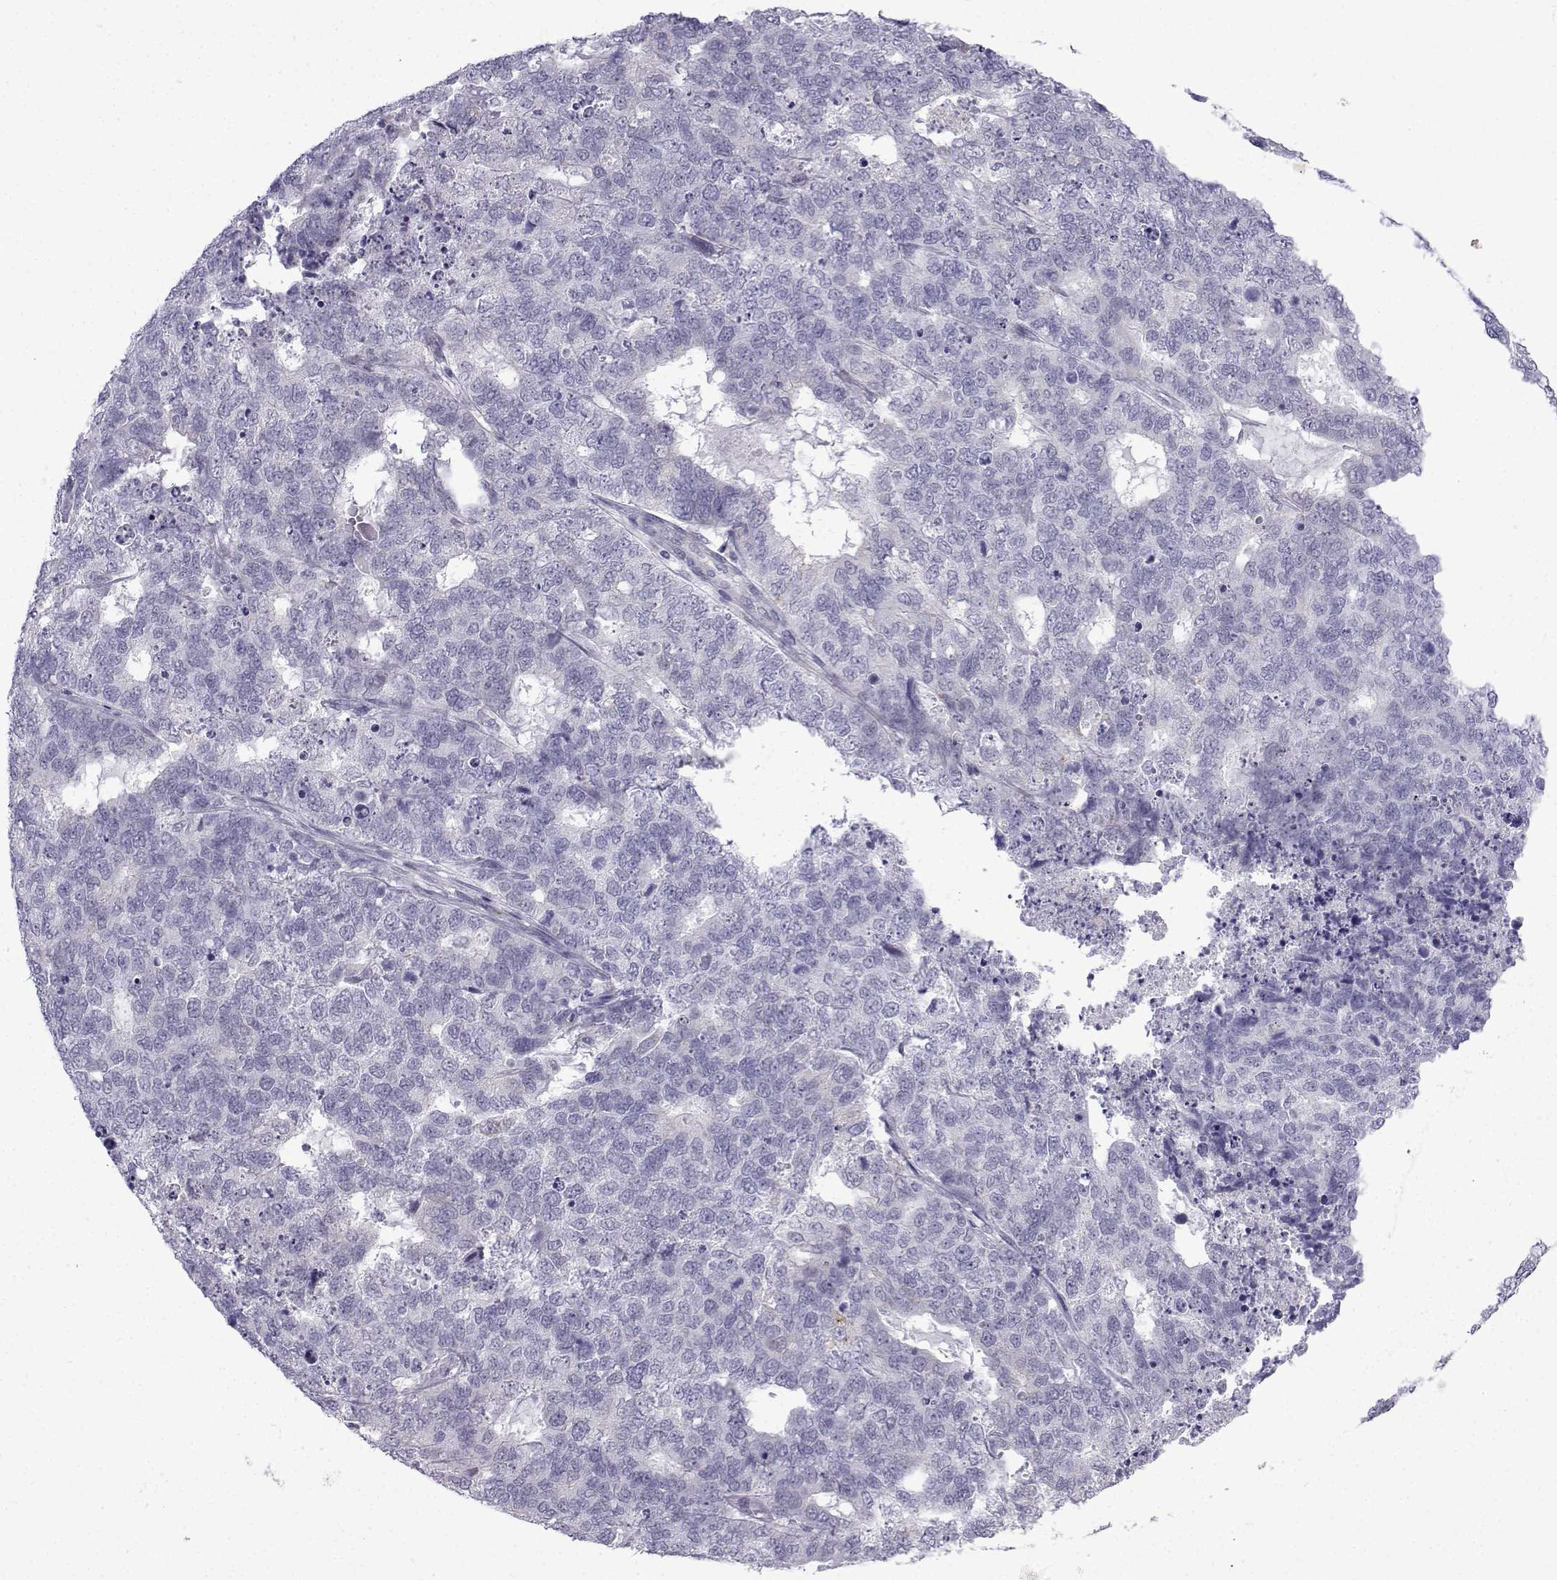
{"staining": {"intensity": "negative", "quantity": "none", "location": "none"}, "tissue": "cervical cancer", "cell_type": "Tumor cells", "image_type": "cancer", "snomed": [{"axis": "morphology", "description": "Squamous cell carcinoma, NOS"}, {"axis": "topography", "description": "Cervix"}], "caption": "Immunohistochemistry (IHC) of human cervical cancer reveals no positivity in tumor cells.", "gene": "CFAP53", "patient": {"sex": "female", "age": 63}}